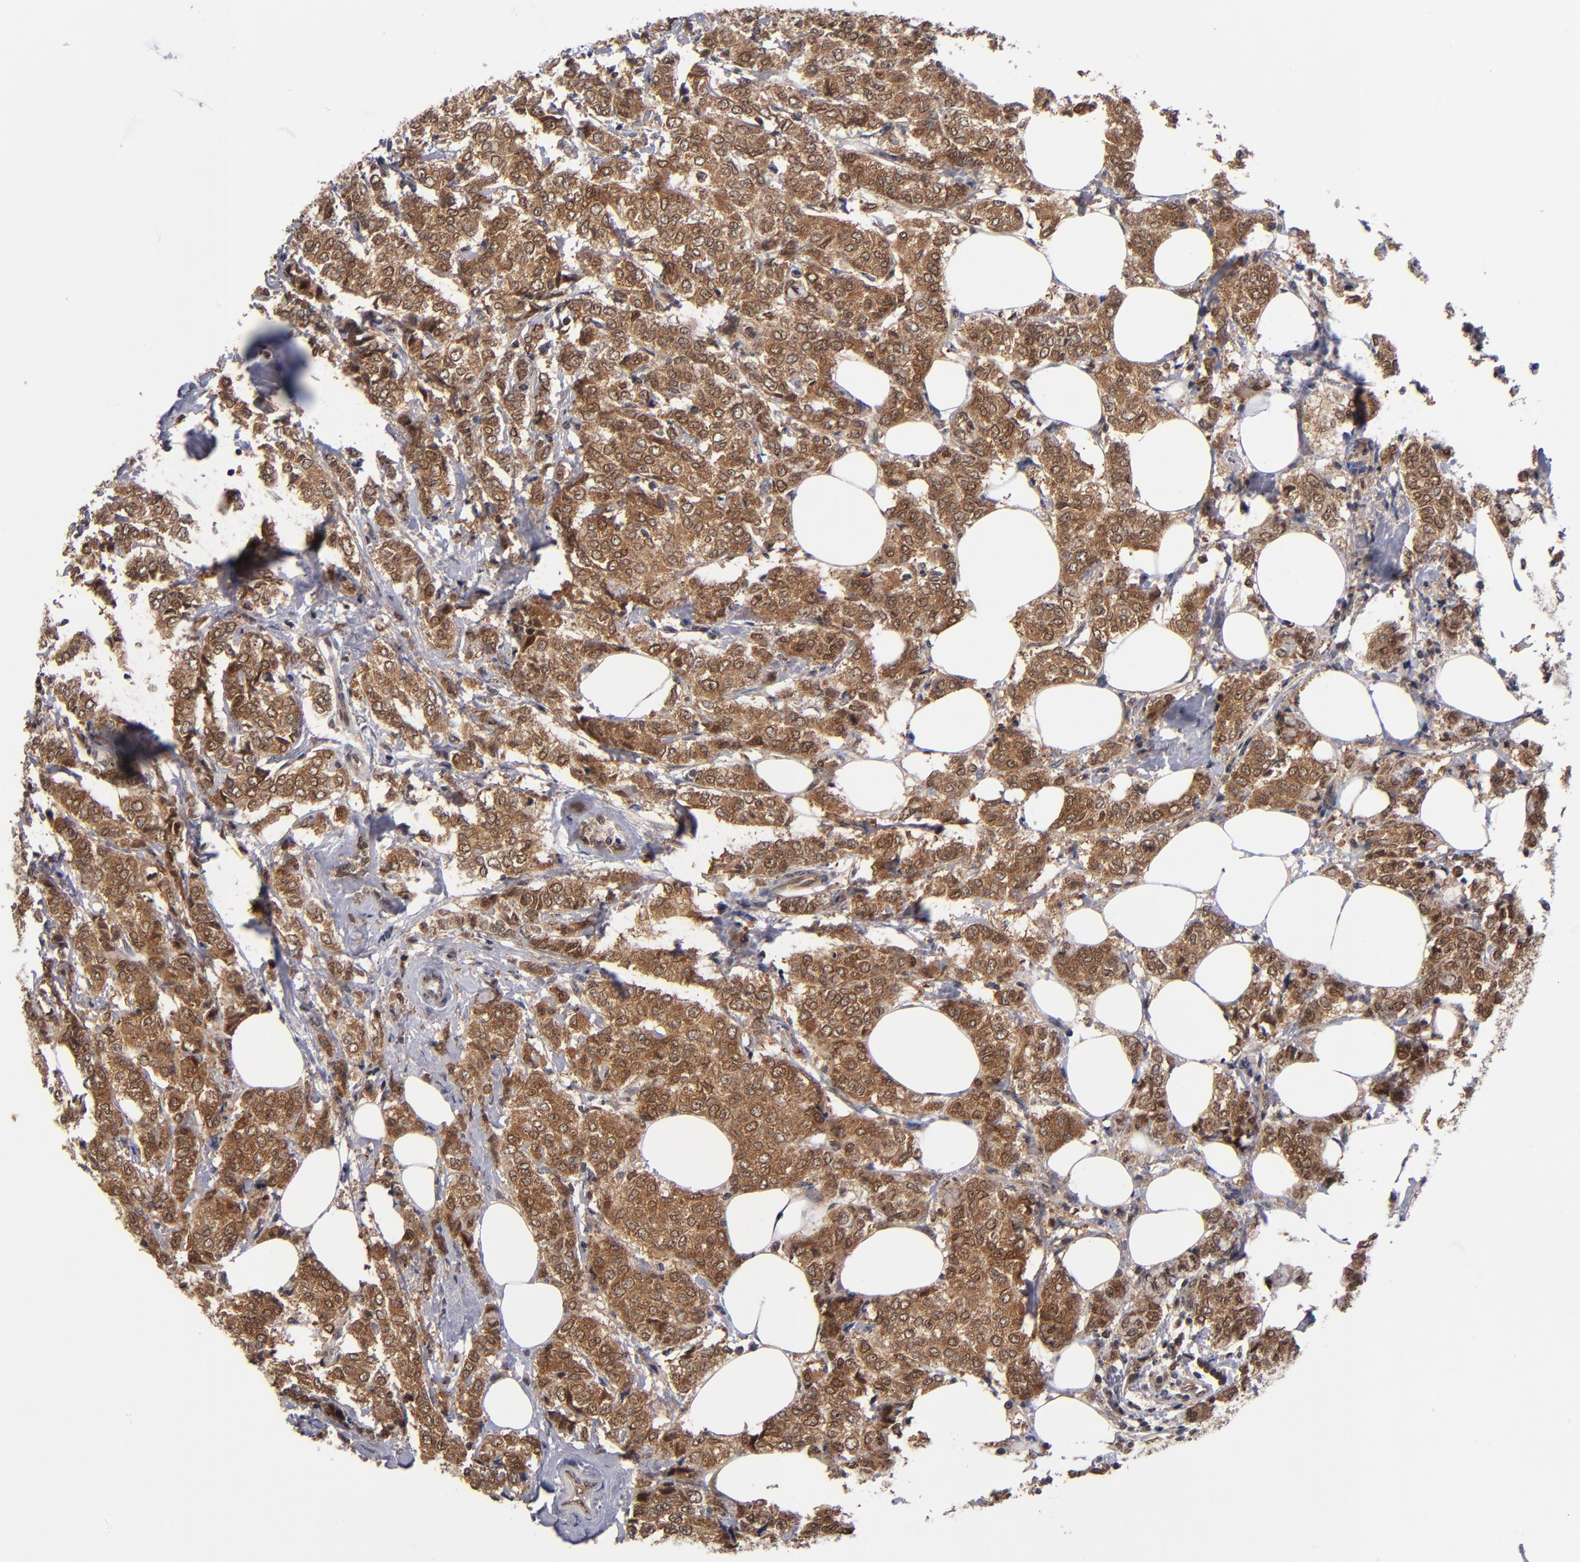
{"staining": {"intensity": "strong", "quantity": ">75%", "location": "cytoplasmic/membranous"}, "tissue": "breast cancer", "cell_type": "Tumor cells", "image_type": "cancer", "snomed": [{"axis": "morphology", "description": "Lobular carcinoma"}, {"axis": "topography", "description": "Breast"}], "caption": "The immunohistochemical stain labels strong cytoplasmic/membranous staining in tumor cells of breast cancer (lobular carcinoma) tissue.", "gene": "ALG13", "patient": {"sex": "female", "age": 60}}